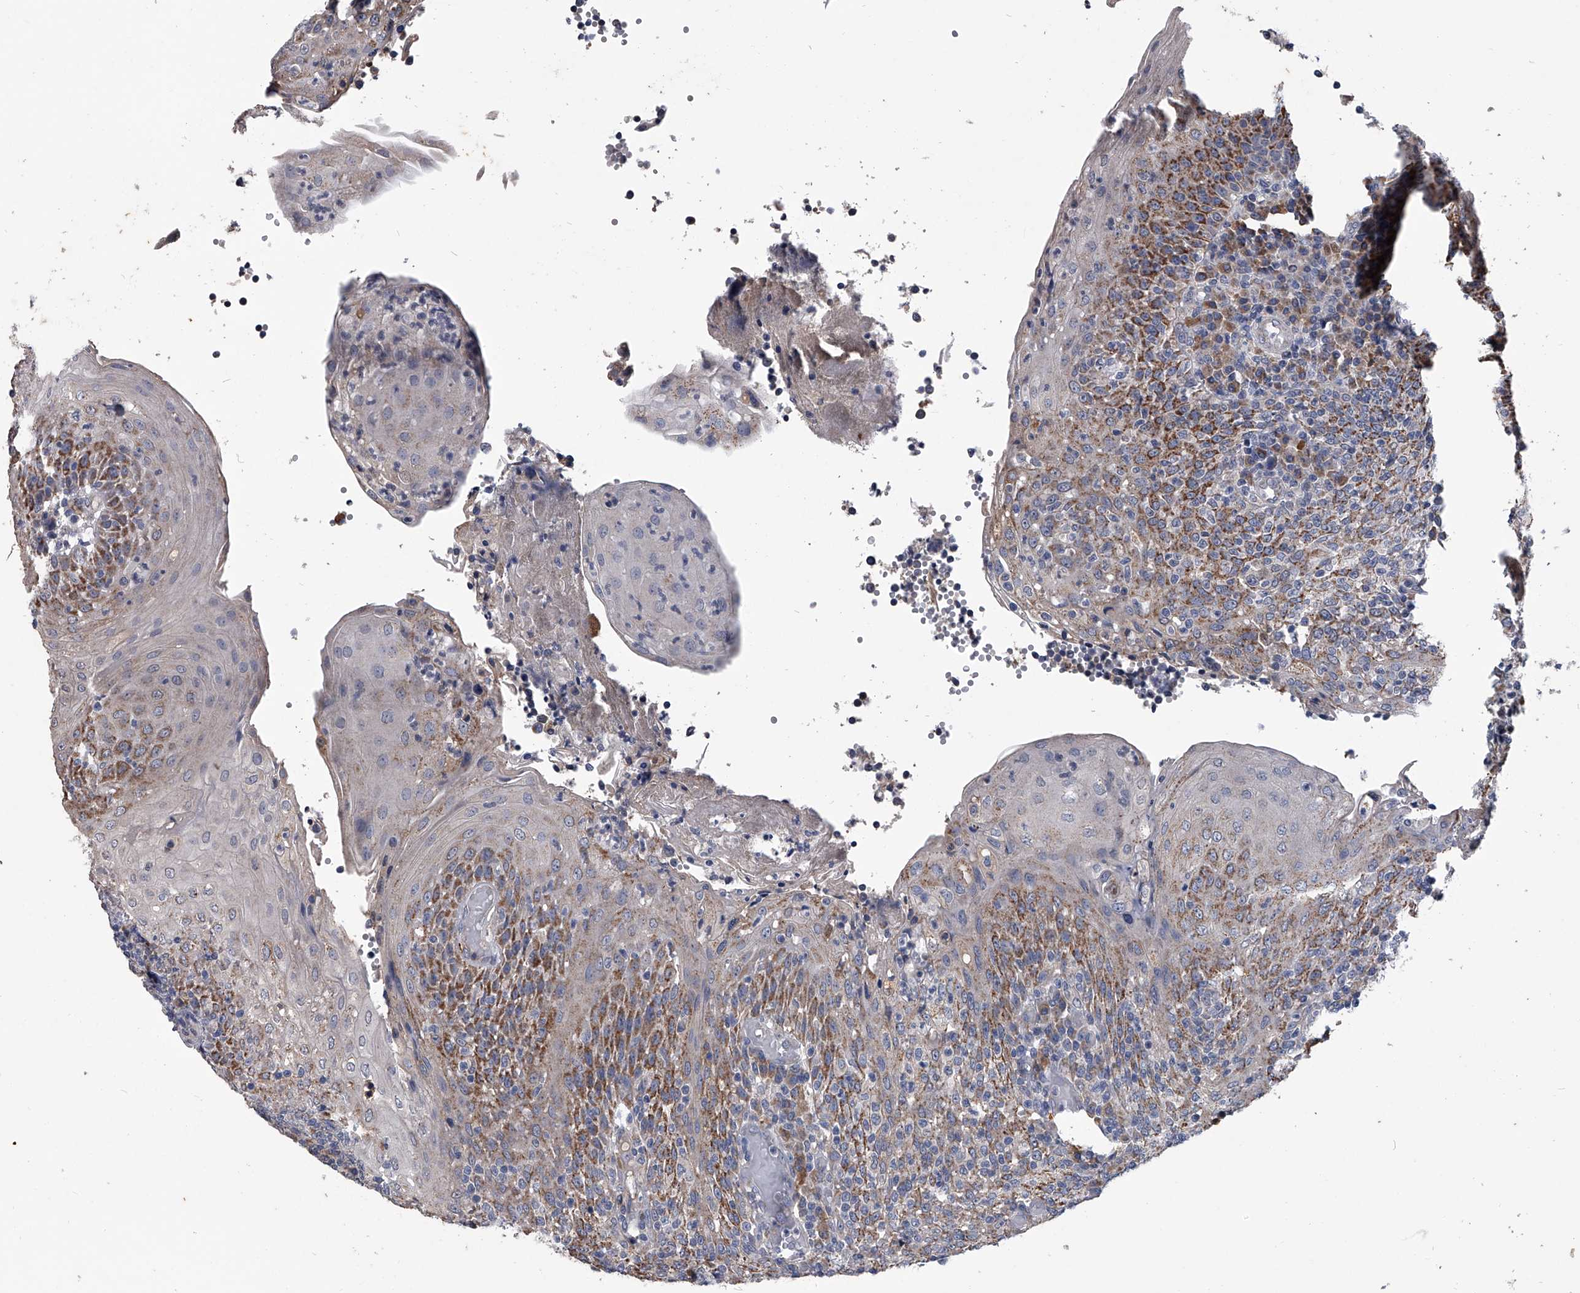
{"staining": {"intensity": "weak", "quantity": "<25%", "location": "cytoplasmic/membranous"}, "tissue": "tonsil", "cell_type": "Germinal center cells", "image_type": "normal", "snomed": [{"axis": "morphology", "description": "Normal tissue, NOS"}, {"axis": "topography", "description": "Tonsil"}], "caption": "Immunohistochemistry (IHC) histopathology image of normal tonsil: tonsil stained with DAB exhibits no significant protein staining in germinal center cells. (IHC, brightfield microscopy, high magnification).", "gene": "OAT", "patient": {"sex": "female", "age": 19}}